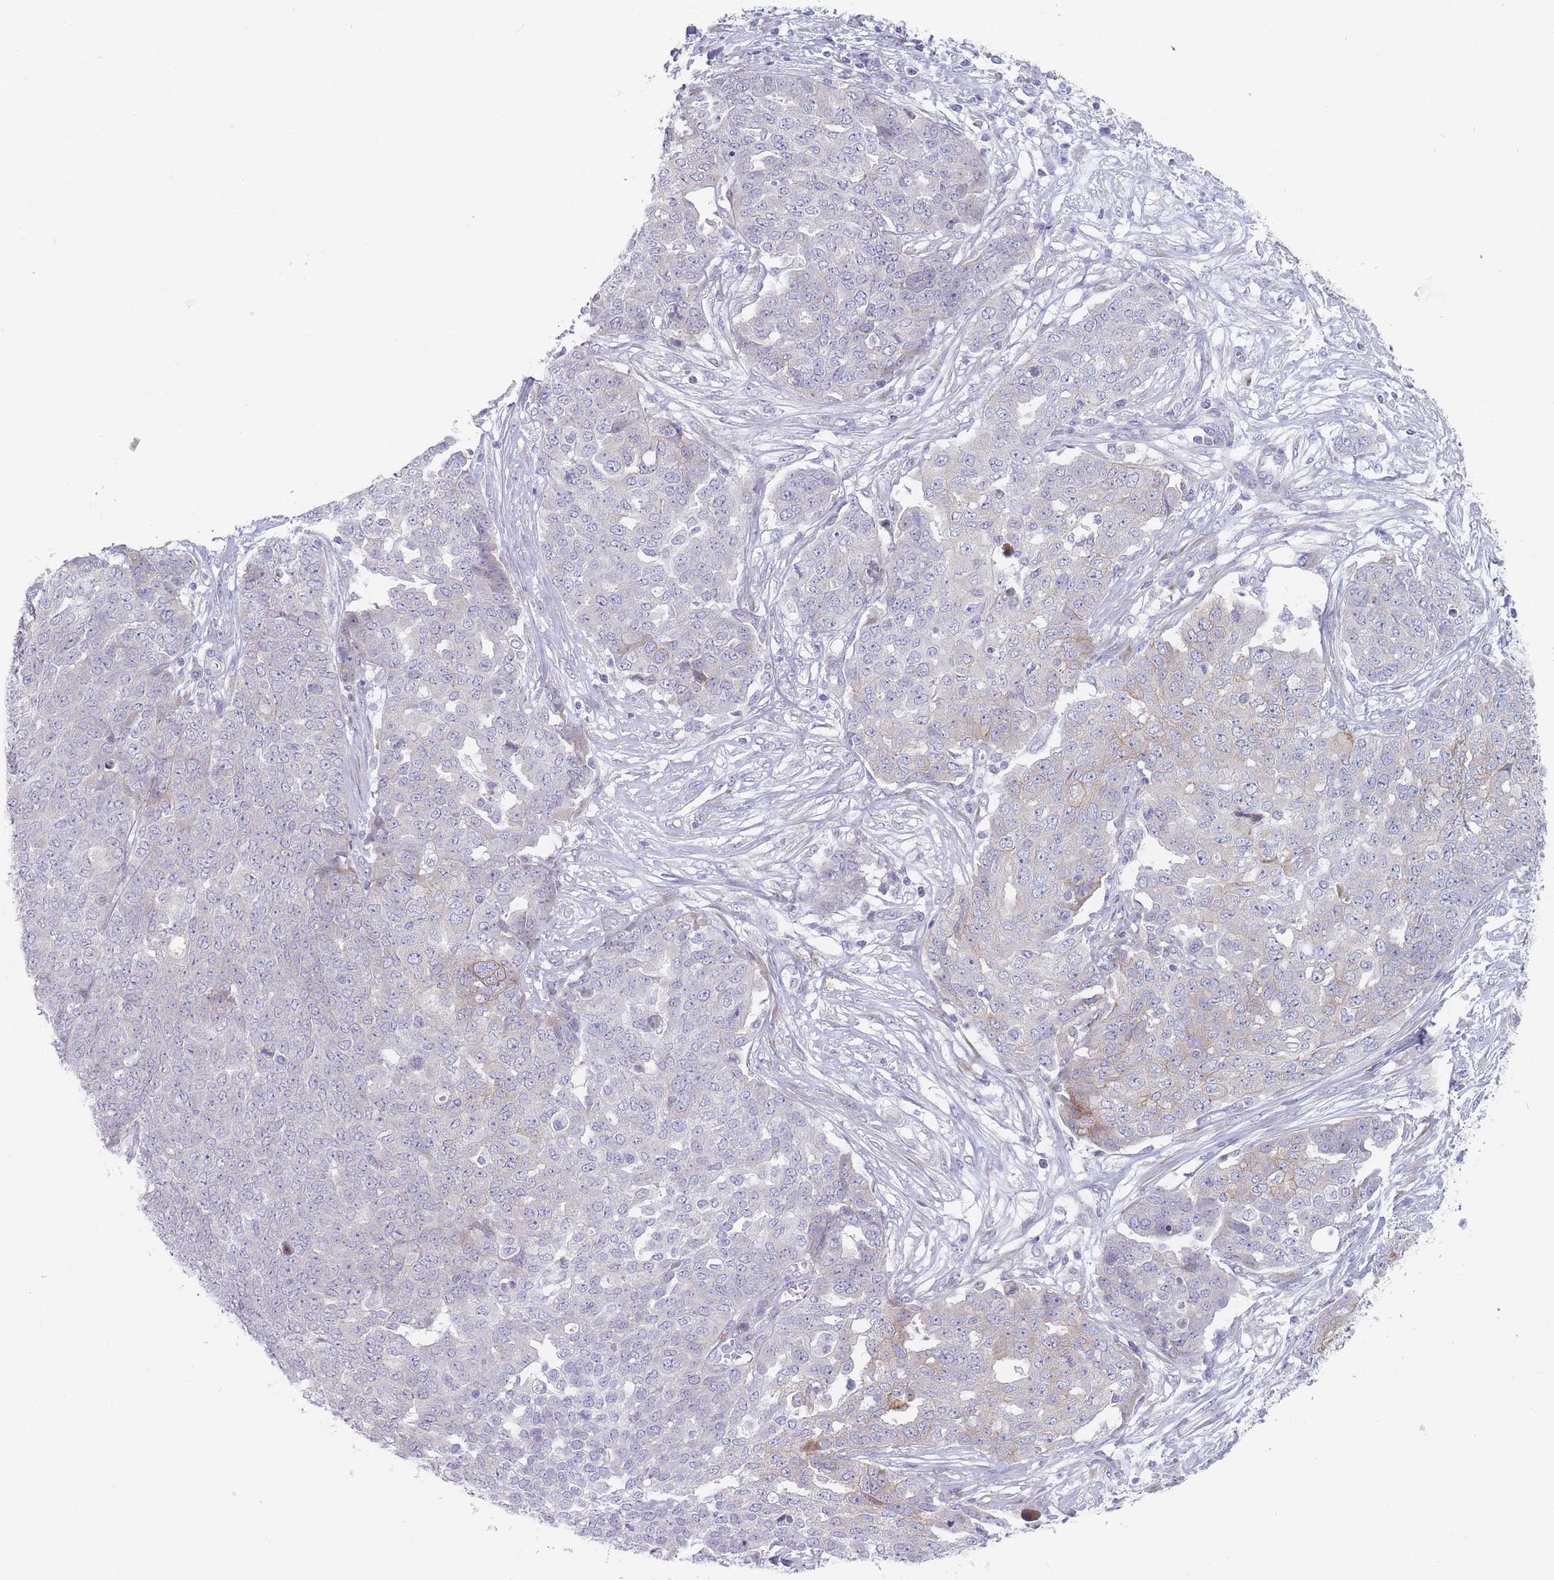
{"staining": {"intensity": "negative", "quantity": "none", "location": "none"}, "tissue": "ovarian cancer", "cell_type": "Tumor cells", "image_type": "cancer", "snomed": [{"axis": "morphology", "description": "Cystadenocarcinoma, serous, NOS"}, {"axis": "topography", "description": "Soft tissue"}, {"axis": "topography", "description": "Ovary"}], "caption": "A photomicrograph of serous cystadenocarcinoma (ovarian) stained for a protein shows no brown staining in tumor cells.", "gene": "SPATS1", "patient": {"sex": "female", "age": 57}}